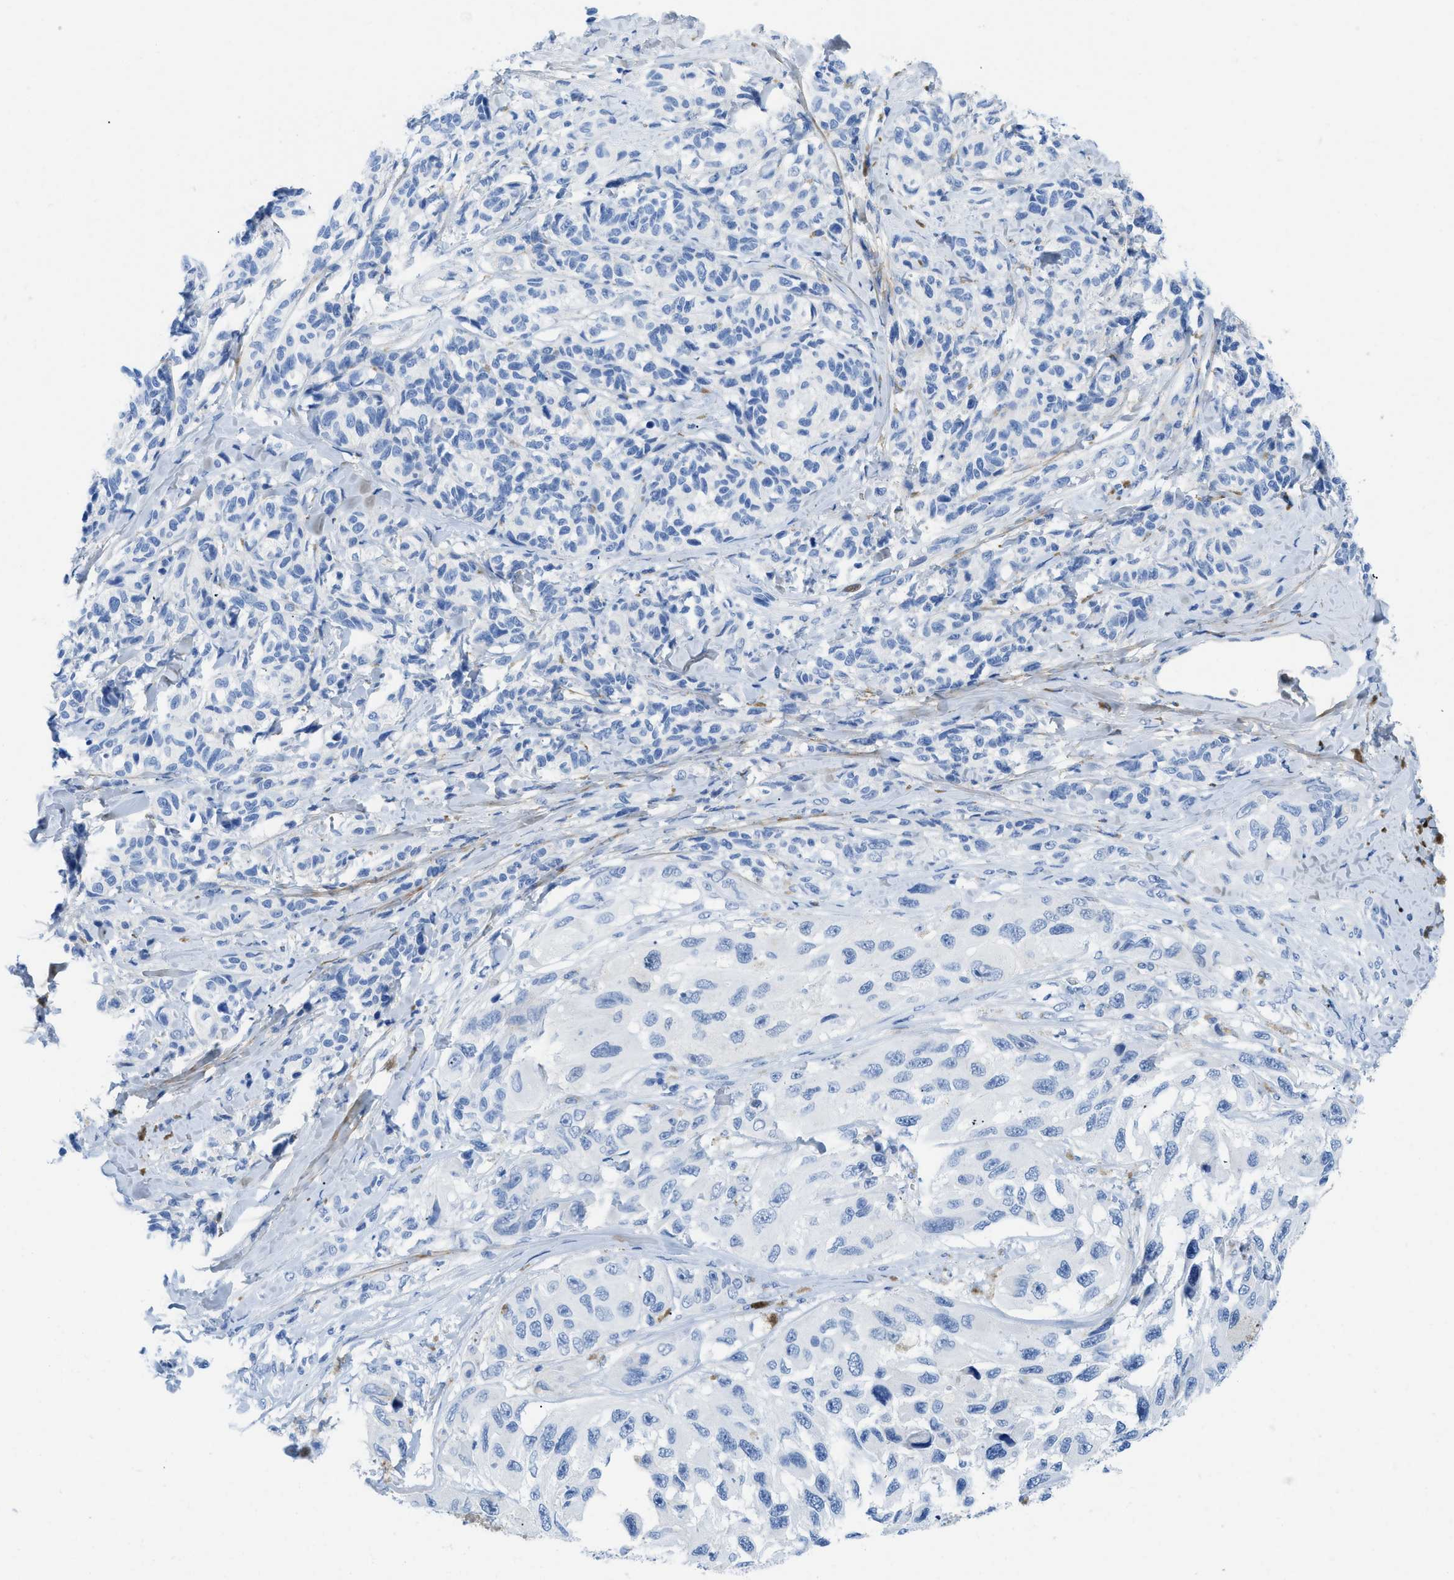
{"staining": {"intensity": "negative", "quantity": "none", "location": "none"}, "tissue": "melanoma", "cell_type": "Tumor cells", "image_type": "cancer", "snomed": [{"axis": "morphology", "description": "Malignant melanoma, NOS"}, {"axis": "topography", "description": "Skin"}], "caption": "Tumor cells show no significant protein positivity in melanoma.", "gene": "COL3A1", "patient": {"sex": "female", "age": 73}}